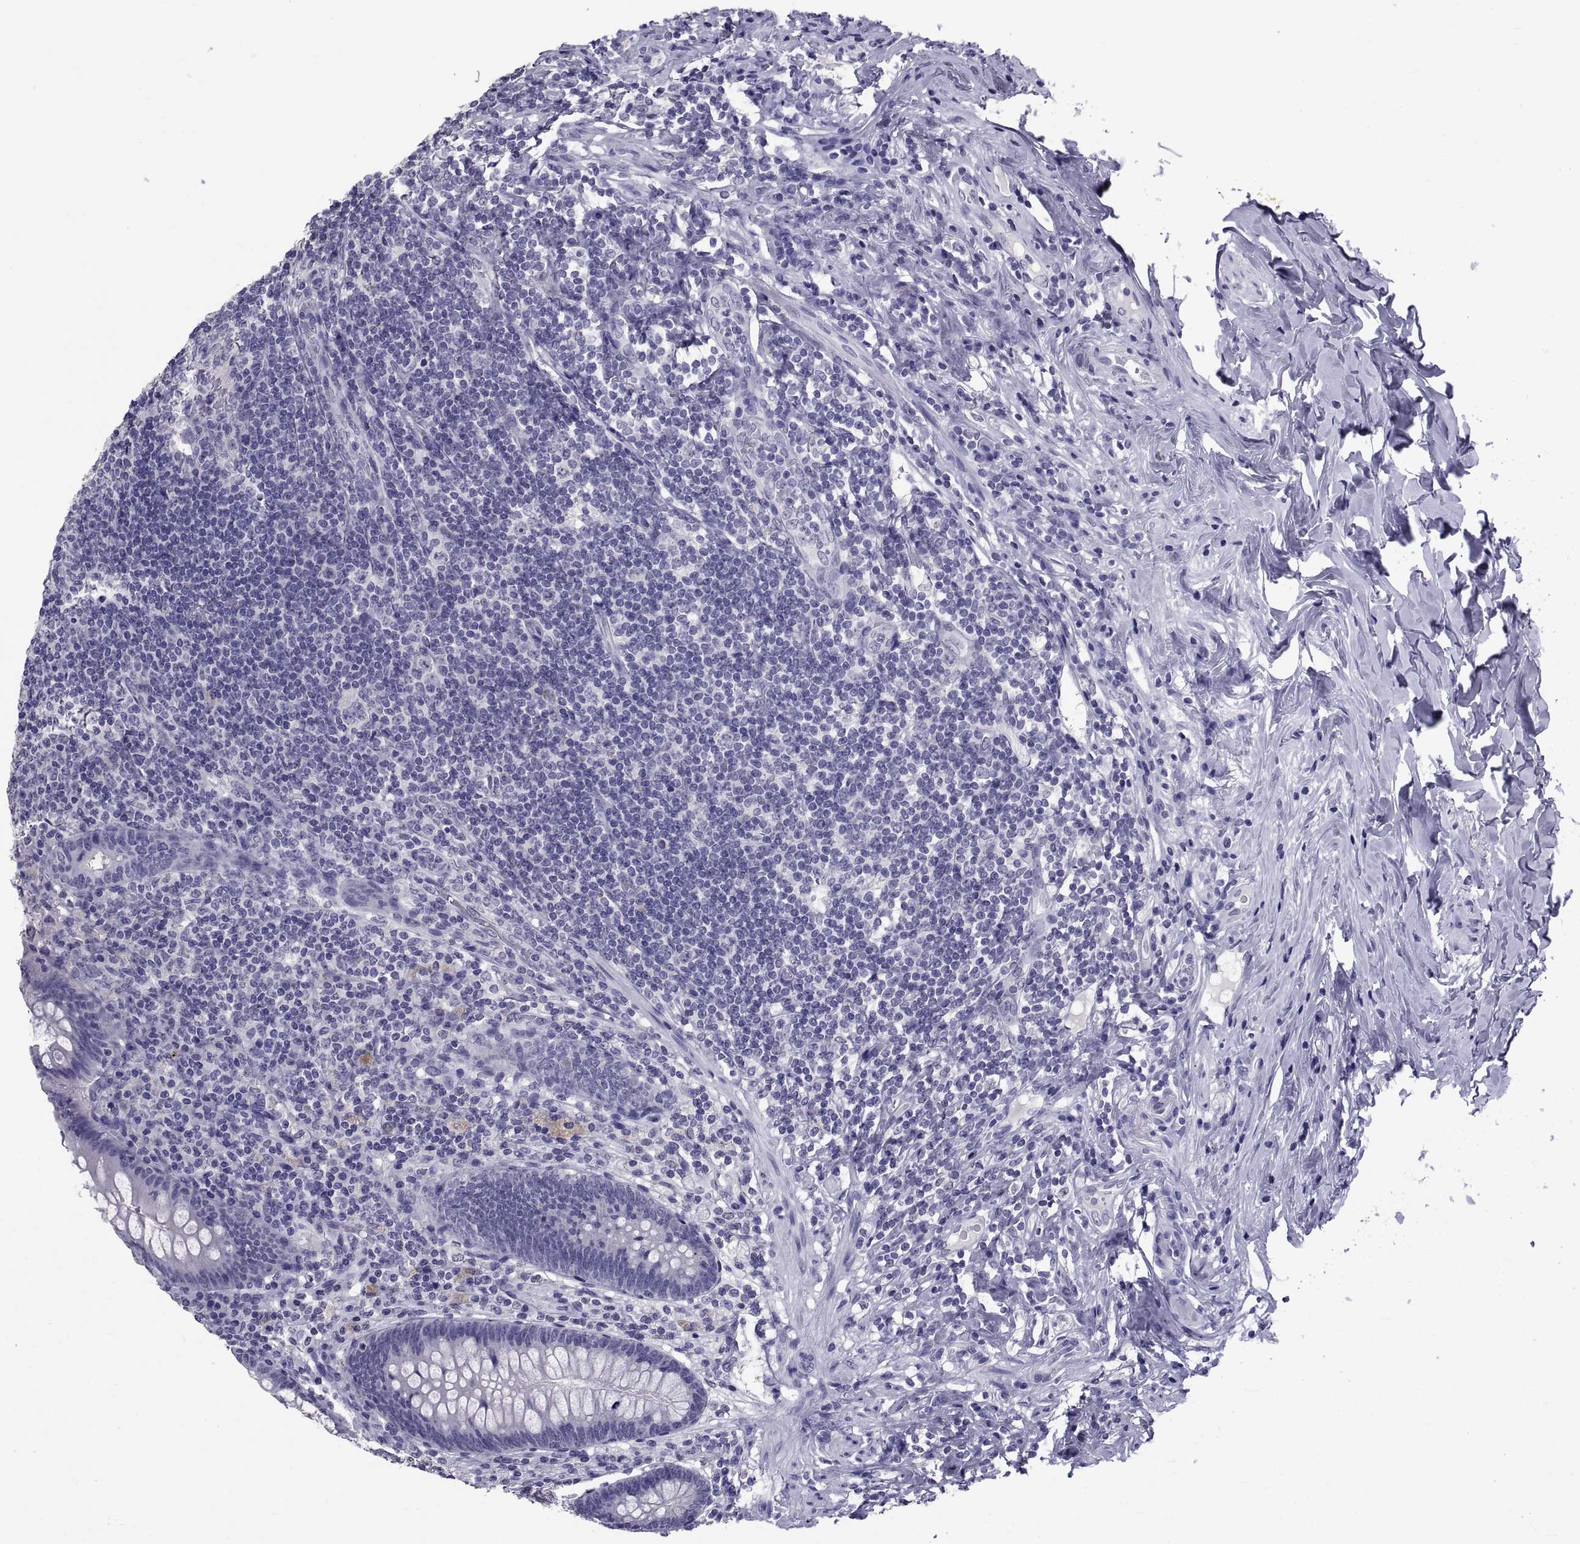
{"staining": {"intensity": "negative", "quantity": "none", "location": "none"}, "tissue": "appendix", "cell_type": "Glandular cells", "image_type": "normal", "snomed": [{"axis": "morphology", "description": "Normal tissue, NOS"}, {"axis": "topography", "description": "Appendix"}], "caption": "Appendix stained for a protein using immunohistochemistry reveals no expression glandular cells.", "gene": "TGFBR3L", "patient": {"sex": "male", "age": 47}}